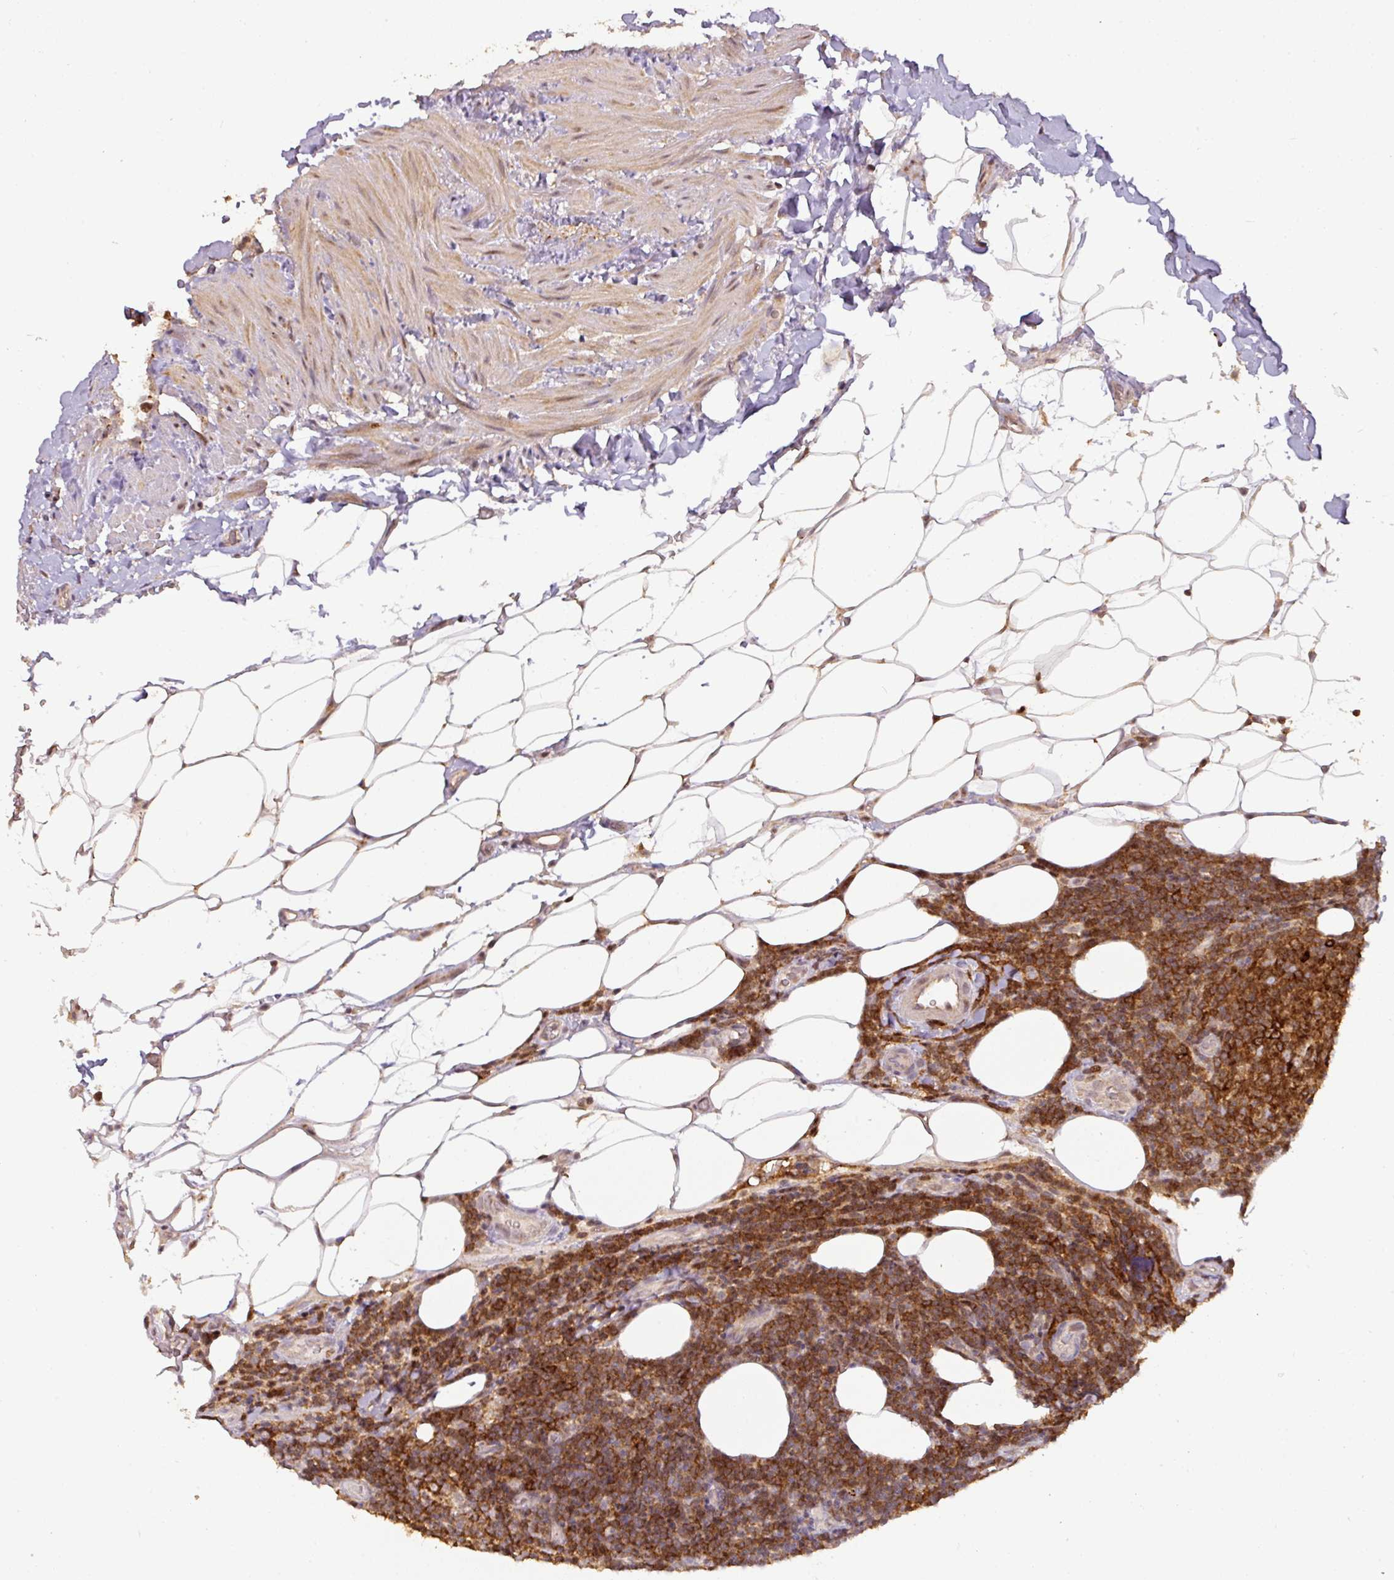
{"staining": {"intensity": "moderate", "quantity": ">75%", "location": "cytoplasmic/membranous"}, "tissue": "lymphoma", "cell_type": "Tumor cells", "image_type": "cancer", "snomed": [{"axis": "morphology", "description": "Malignant lymphoma, non-Hodgkin's type, Low grade"}, {"axis": "topography", "description": "Lymph node"}], "caption": "Malignant lymphoma, non-Hodgkin's type (low-grade) stained with a brown dye reveals moderate cytoplasmic/membranous positive expression in approximately >75% of tumor cells.", "gene": "CXCR5", "patient": {"sex": "male", "age": 66}}